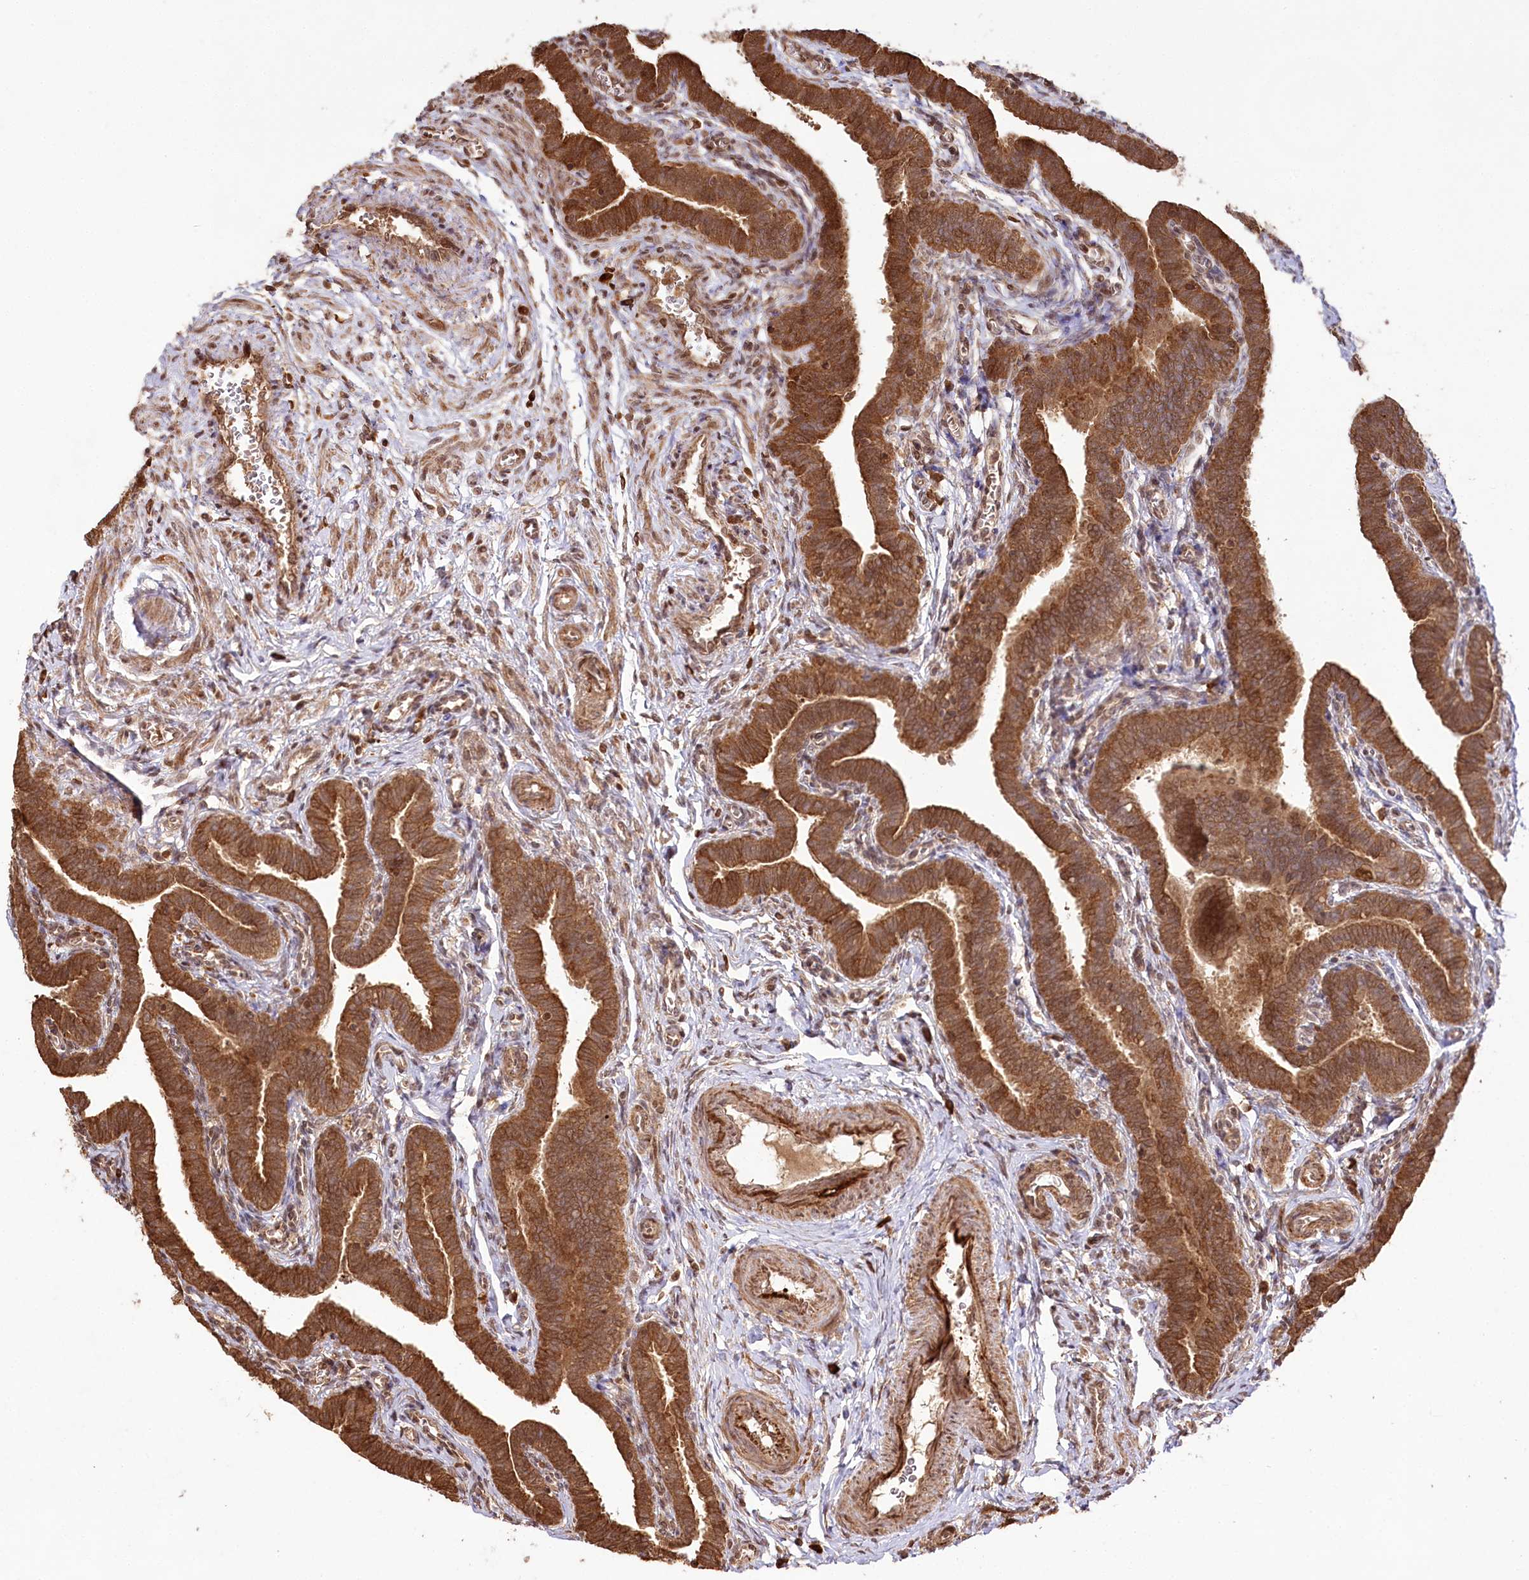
{"staining": {"intensity": "strong", "quantity": ">75%", "location": "cytoplasmic/membranous,nuclear"}, "tissue": "fallopian tube", "cell_type": "Glandular cells", "image_type": "normal", "snomed": [{"axis": "morphology", "description": "Normal tissue, NOS"}, {"axis": "topography", "description": "Fallopian tube"}], "caption": "A high-resolution micrograph shows IHC staining of normal fallopian tube, which reveals strong cytoplasmic/membranous,nuclear expression in approximately >75% of glandular cells. (DAB = brown stain, brightfield microscopy at high magnification).", "gene": "ULK2", "patient": {"sex": "female", "age": 36}}